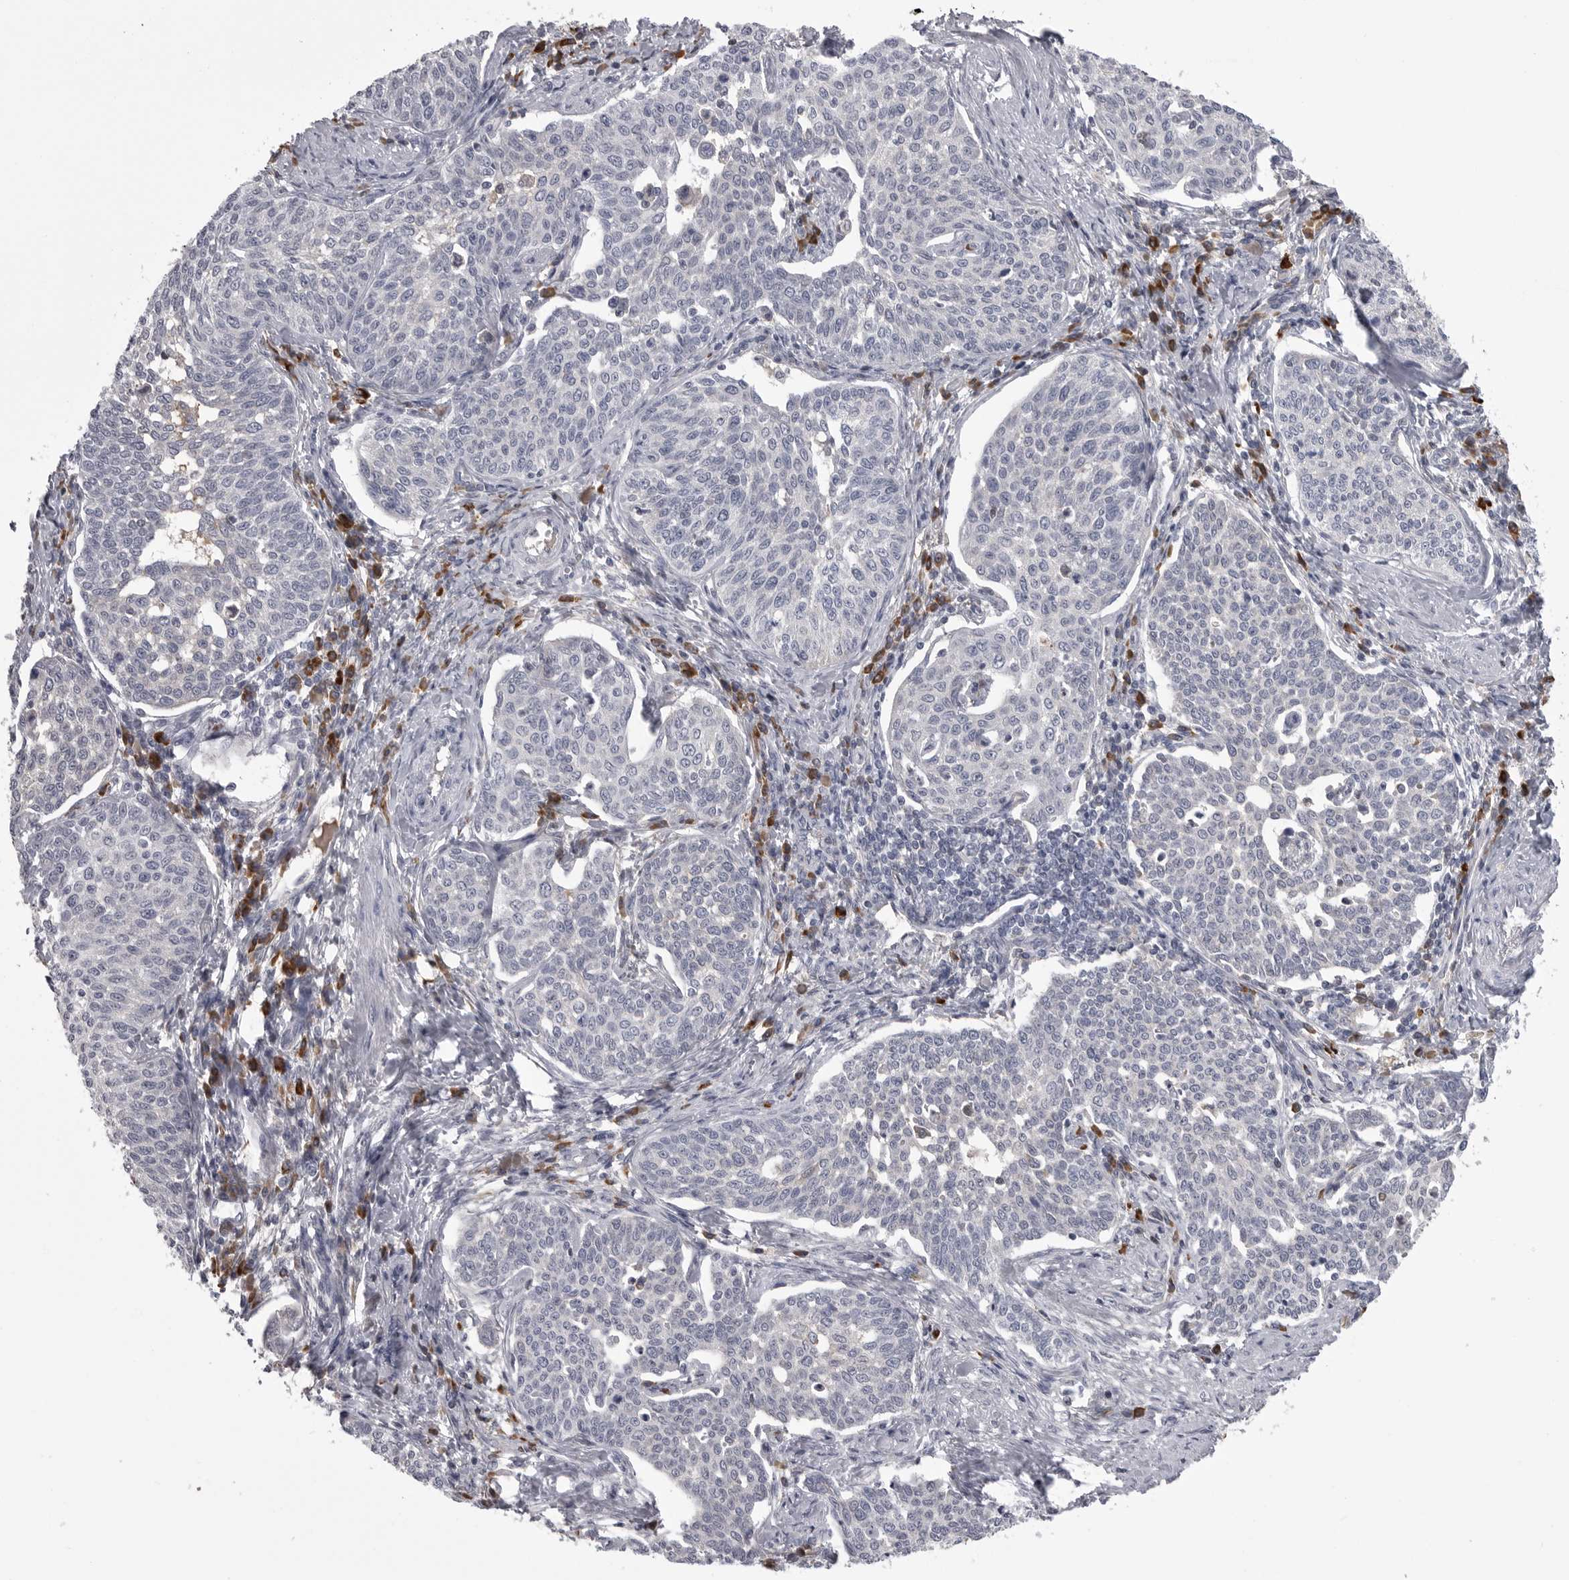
{"staining": {"intensity": "negative", "quantity": "none", "location": "none"}, "tissue": "cervical cancer", "cell_type": "Tumor cells", "image_type": "cancer", "snomed": [{"axis": "morphology", "description": "Squamous cell carcinoma, NOS"}, {"axis": "topography", "description": "Cervix"}], "caption": "There is no significant expression in tumor cells of squamous cell carcinoma (cervical).", "gene": "FKBP2", "patient": {"sex": "female", "age": 34}}